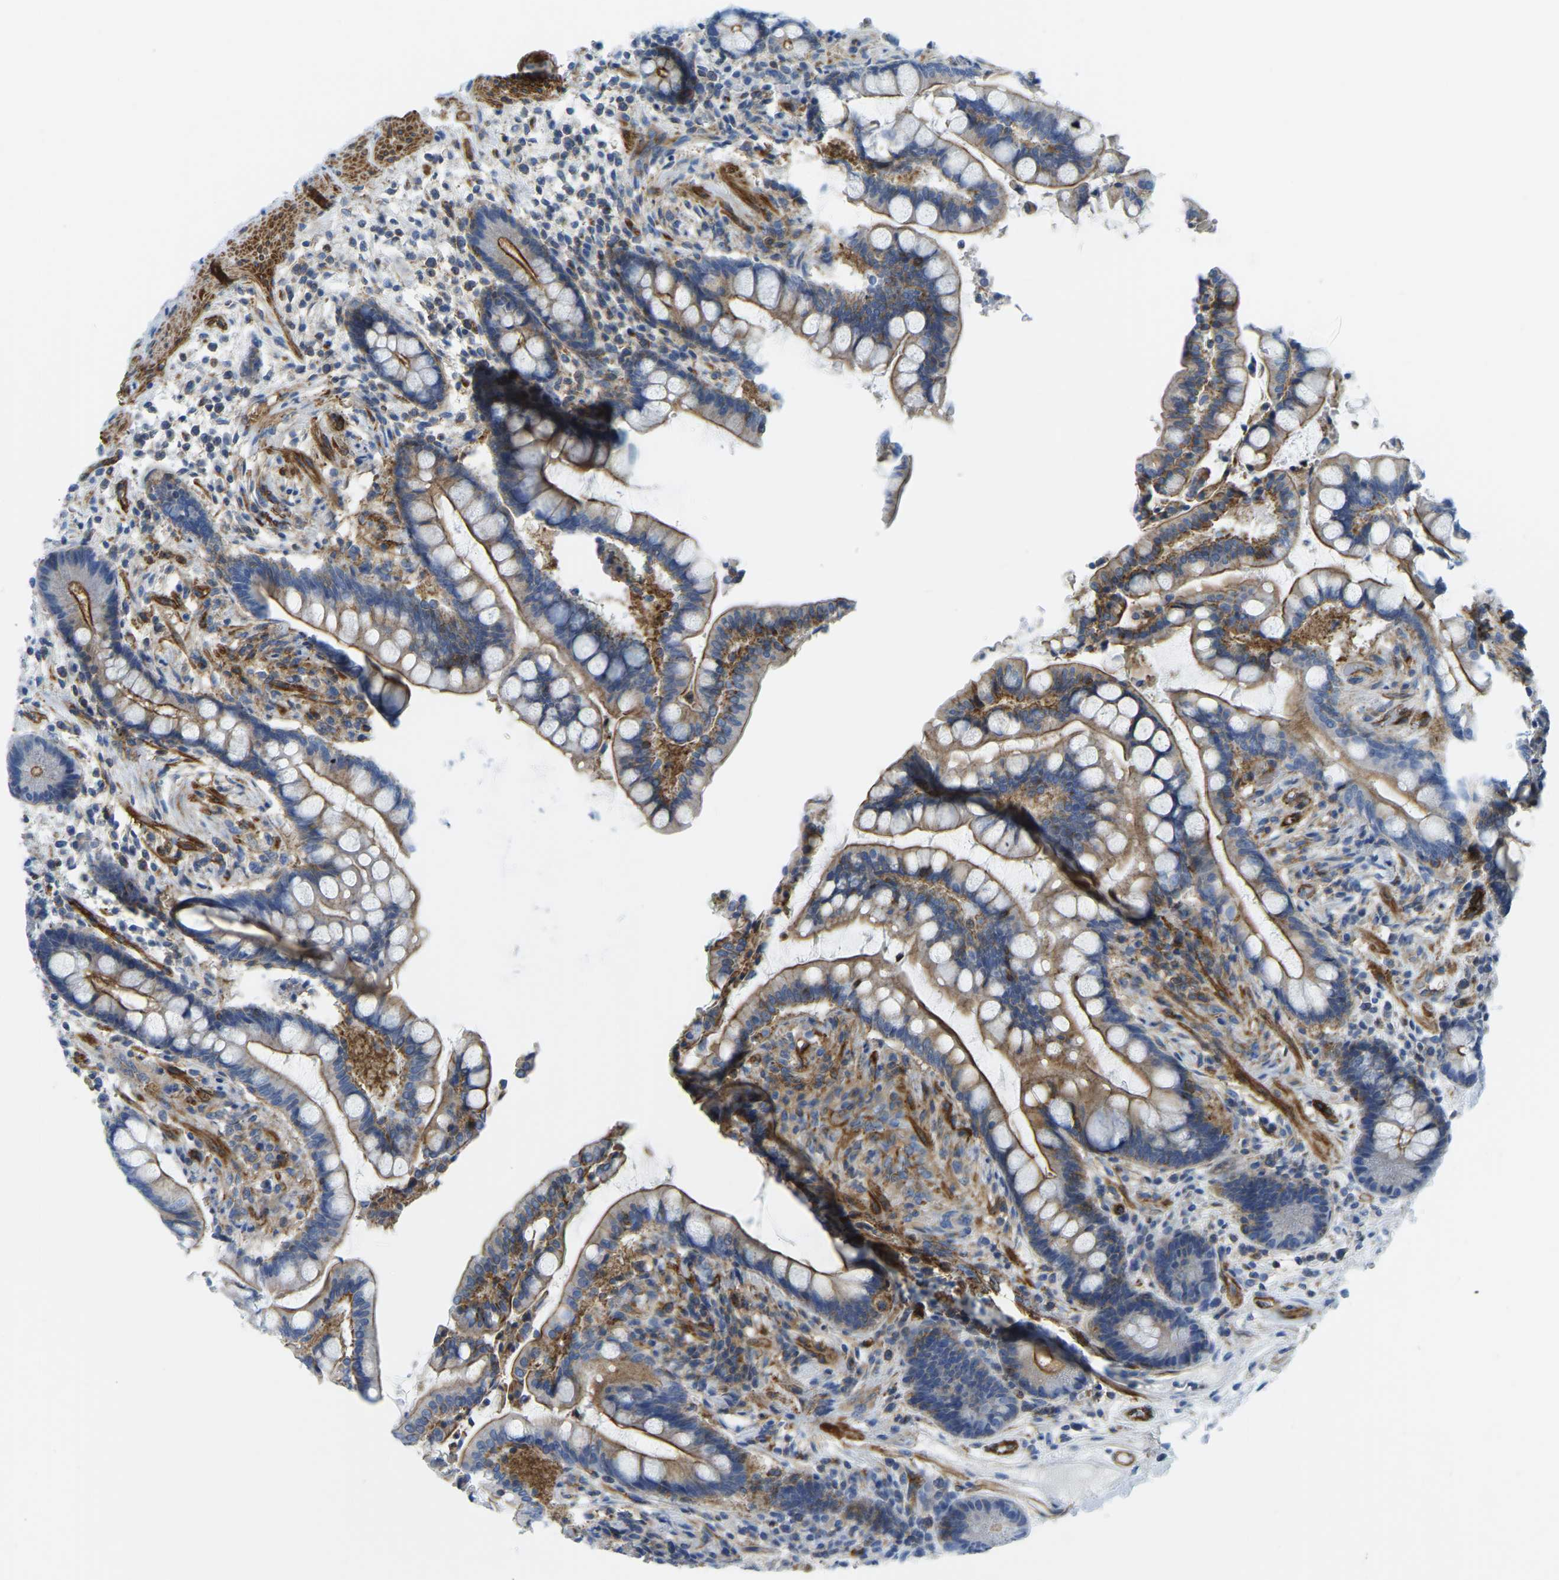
{"staining": {"intensity": "strong", "quantity": ">75%", "location": "cytoplasmic/membranous"}, "tissue": "colon", "cell_type": "Endothelial cells", "image_type": "normal", "snomed": [{"axis": "morphology", "description": "Normal tissue, NOS"}, {"axis": "topography", "description": "Colon"}], "caption": "Colon was stained to show a protein in brown. There is high levels of strong cytoplasmic/membranous staining in about >75% of endothelial cells. (DAB = brown stain, brightfield microscopy at high magnification).", "gene": "MYL3", "patient": {"sex": "male", "age": 73}}